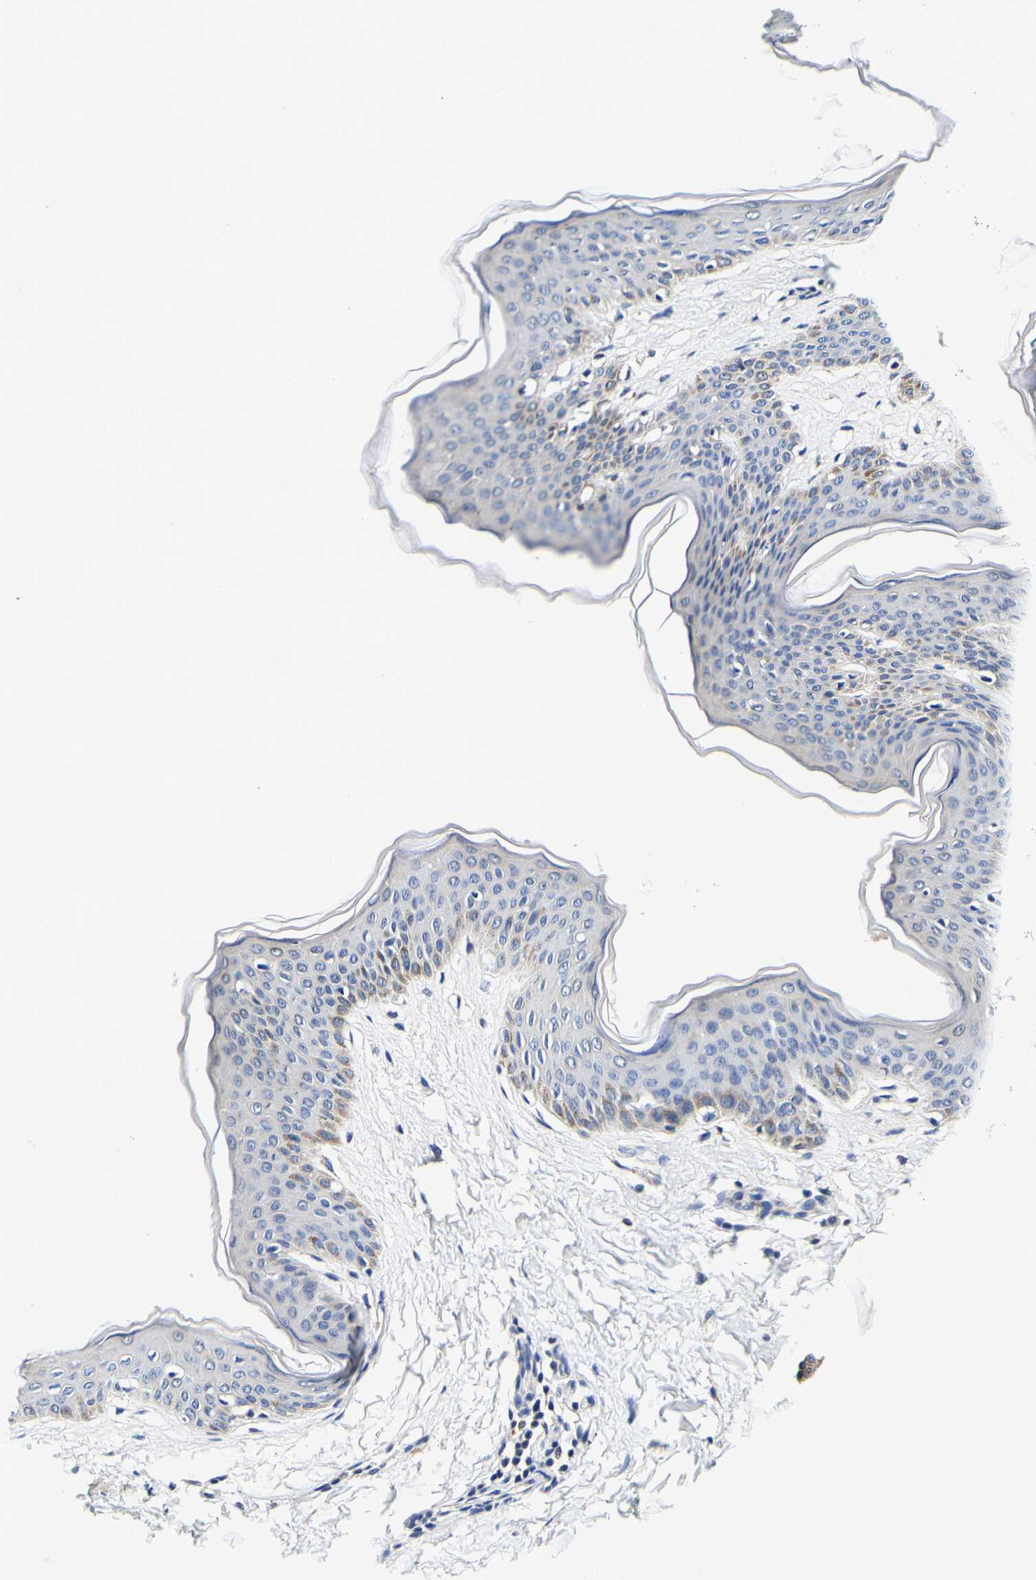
{"staining": {"intensity": "negative", "quantity": "none", "location": "none"}, "tissue": "skin", "cell_type": "Fibroblasts", "image_type": "normal", "snomed": [{"axis": "morphology", "description": "Normal tissue, NOS"}, {"axis": "topography", "description": "Skin"}], "caption": "Immunohistochemistry histopathology image of benign human skin stained for a protein (brown), which reveals no expression in fibroblasts.", "gene": "CAMK4", "patient": {"sex": "female", "age": 17}}